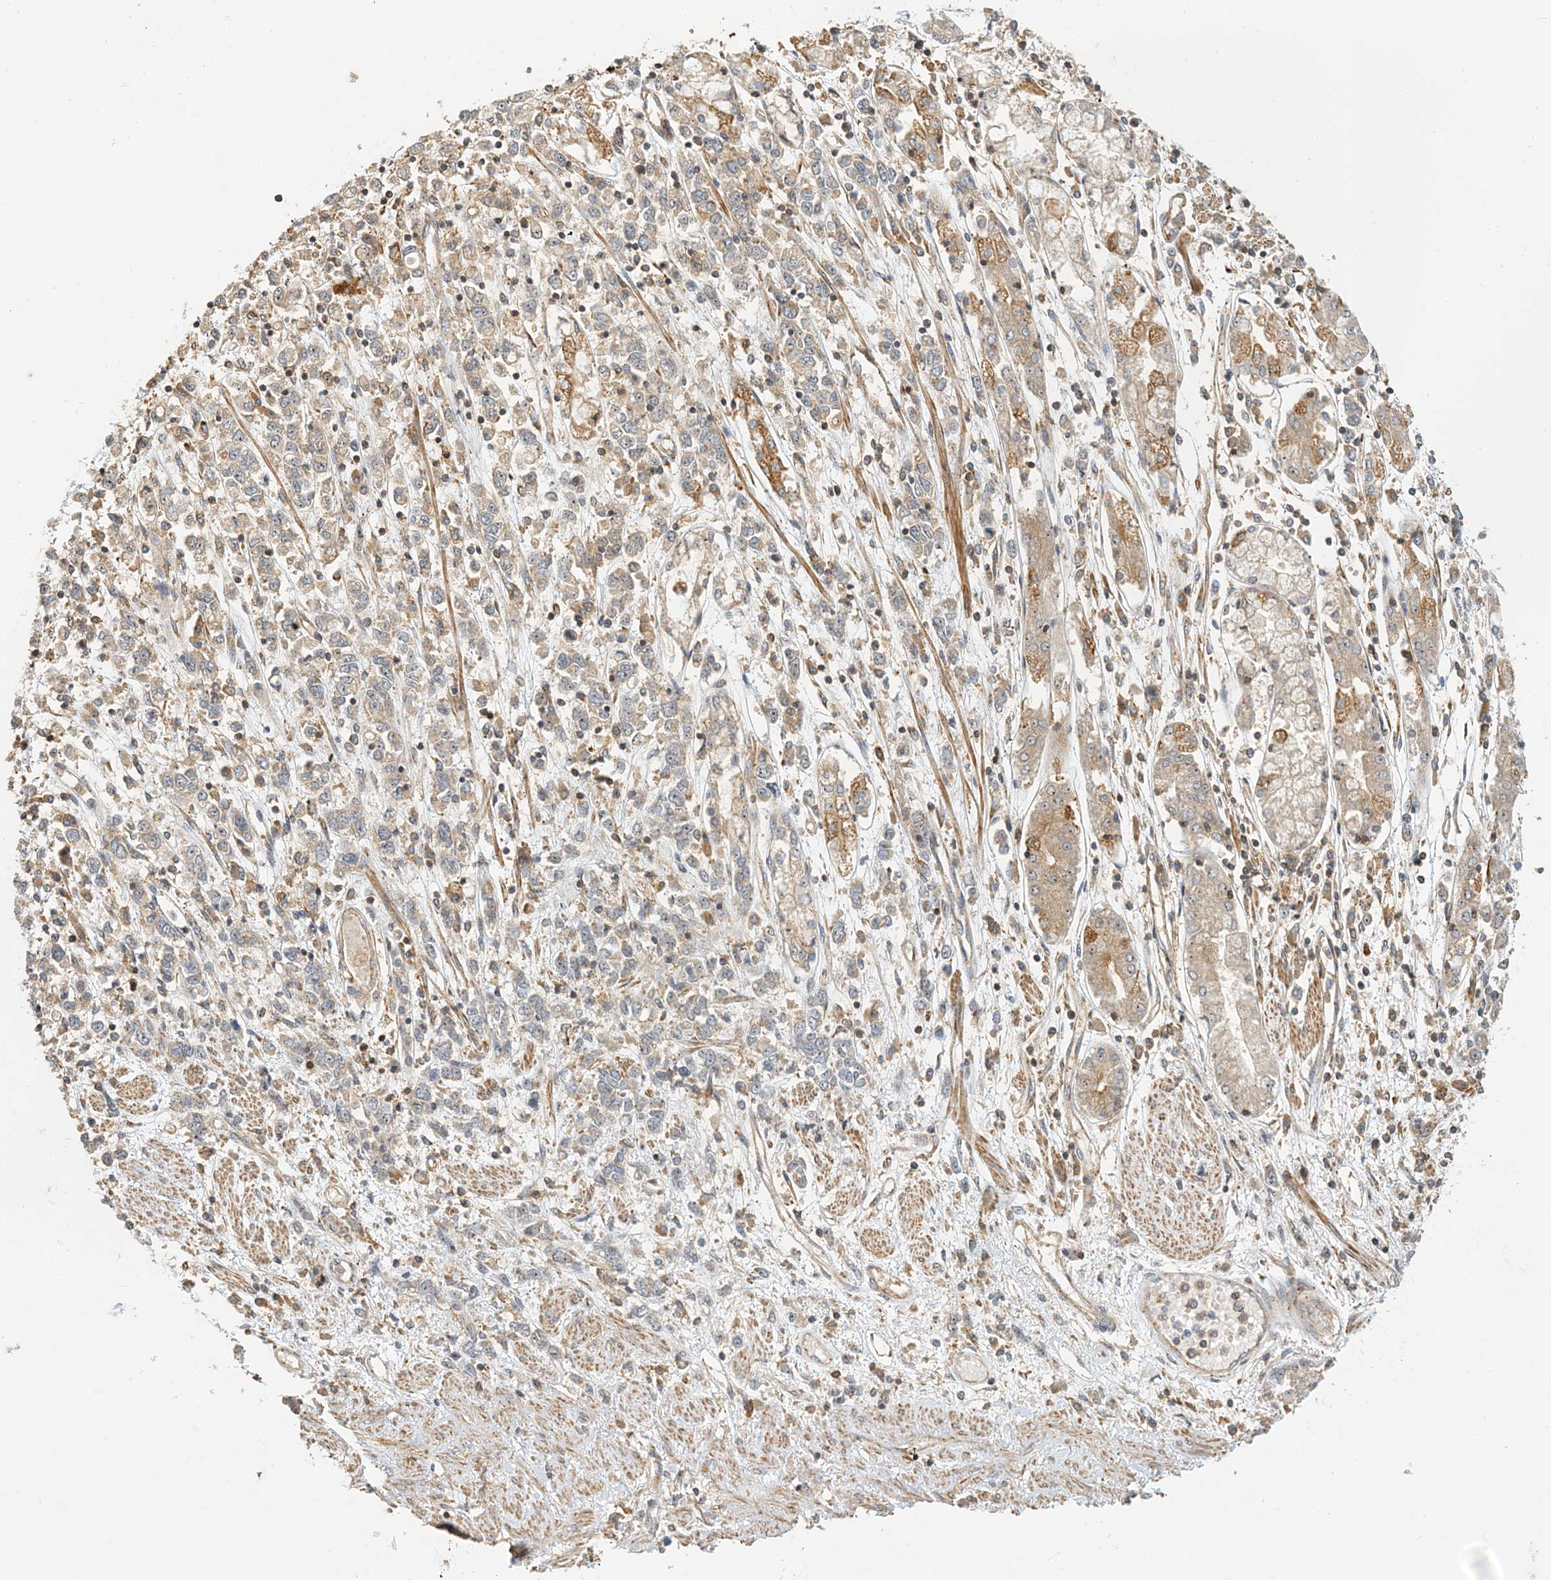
{"staining": {"intensity": "weak", "quantity": "25%-75%", "location": "cytoplasmic/membranous"}, "tissue": "stomach cancer", "cell_type": "Tumor cells", "image_type": "cancer", "snomed": [{"axis": "morphology", "description": "Adenocarcinoma, NOS"}, {"axis": "topography", "description": "Stomach"}], "caption": "Protein analysis of stomach cancer (adenocarcinoma) tissue shows weak cytoplasmic/membranous expression in about 25%-75% of tumor cells.", "gene": "COLEC11", "patient": {"sex": "female", "age": 76}}